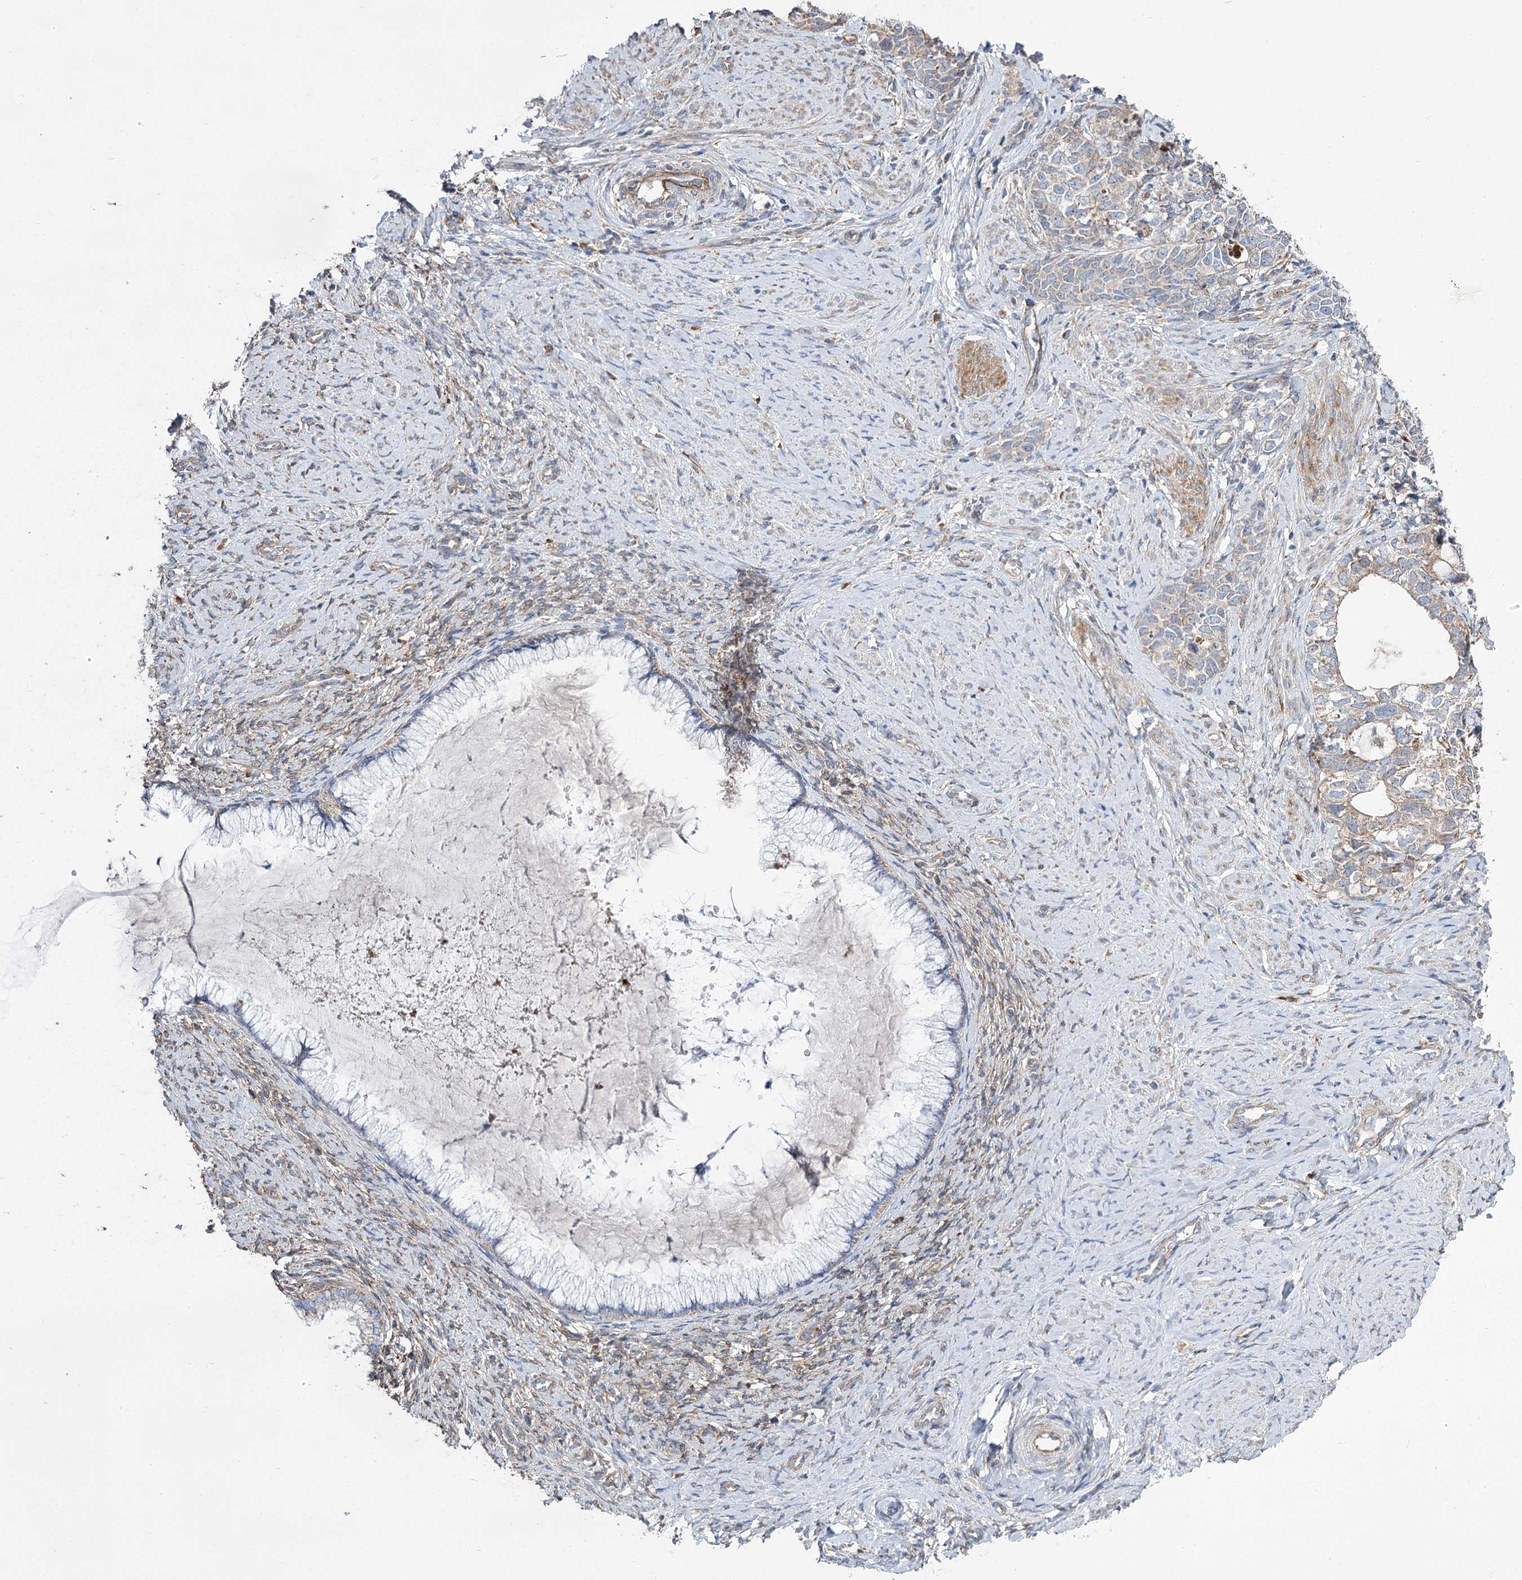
{"staining": {"intensity": "weak", "quantity": "25%-75%", "location": "cytoplasmic/membranous"}, "tissue": "cervical cancer", "cell_type": "Tumor cells", "image_type": "cancer", "snomed": [{"axis": "morphology", "description": "Squamous cell carcinoma, NOS"}, {"axis": "topography", "description": "Cervix"}], "caption": "Immunohistochemistry (IHC) (DAB (3,3'-diaminobenzidine)) staining of squamous cell carcinoma (cervical) demonstrates weak cytoplasmic/membranous protein staining in about 25%-75% of tumor cells.", "gene": "RMDN2", "patient": {"sex": "female", "age": 63}}